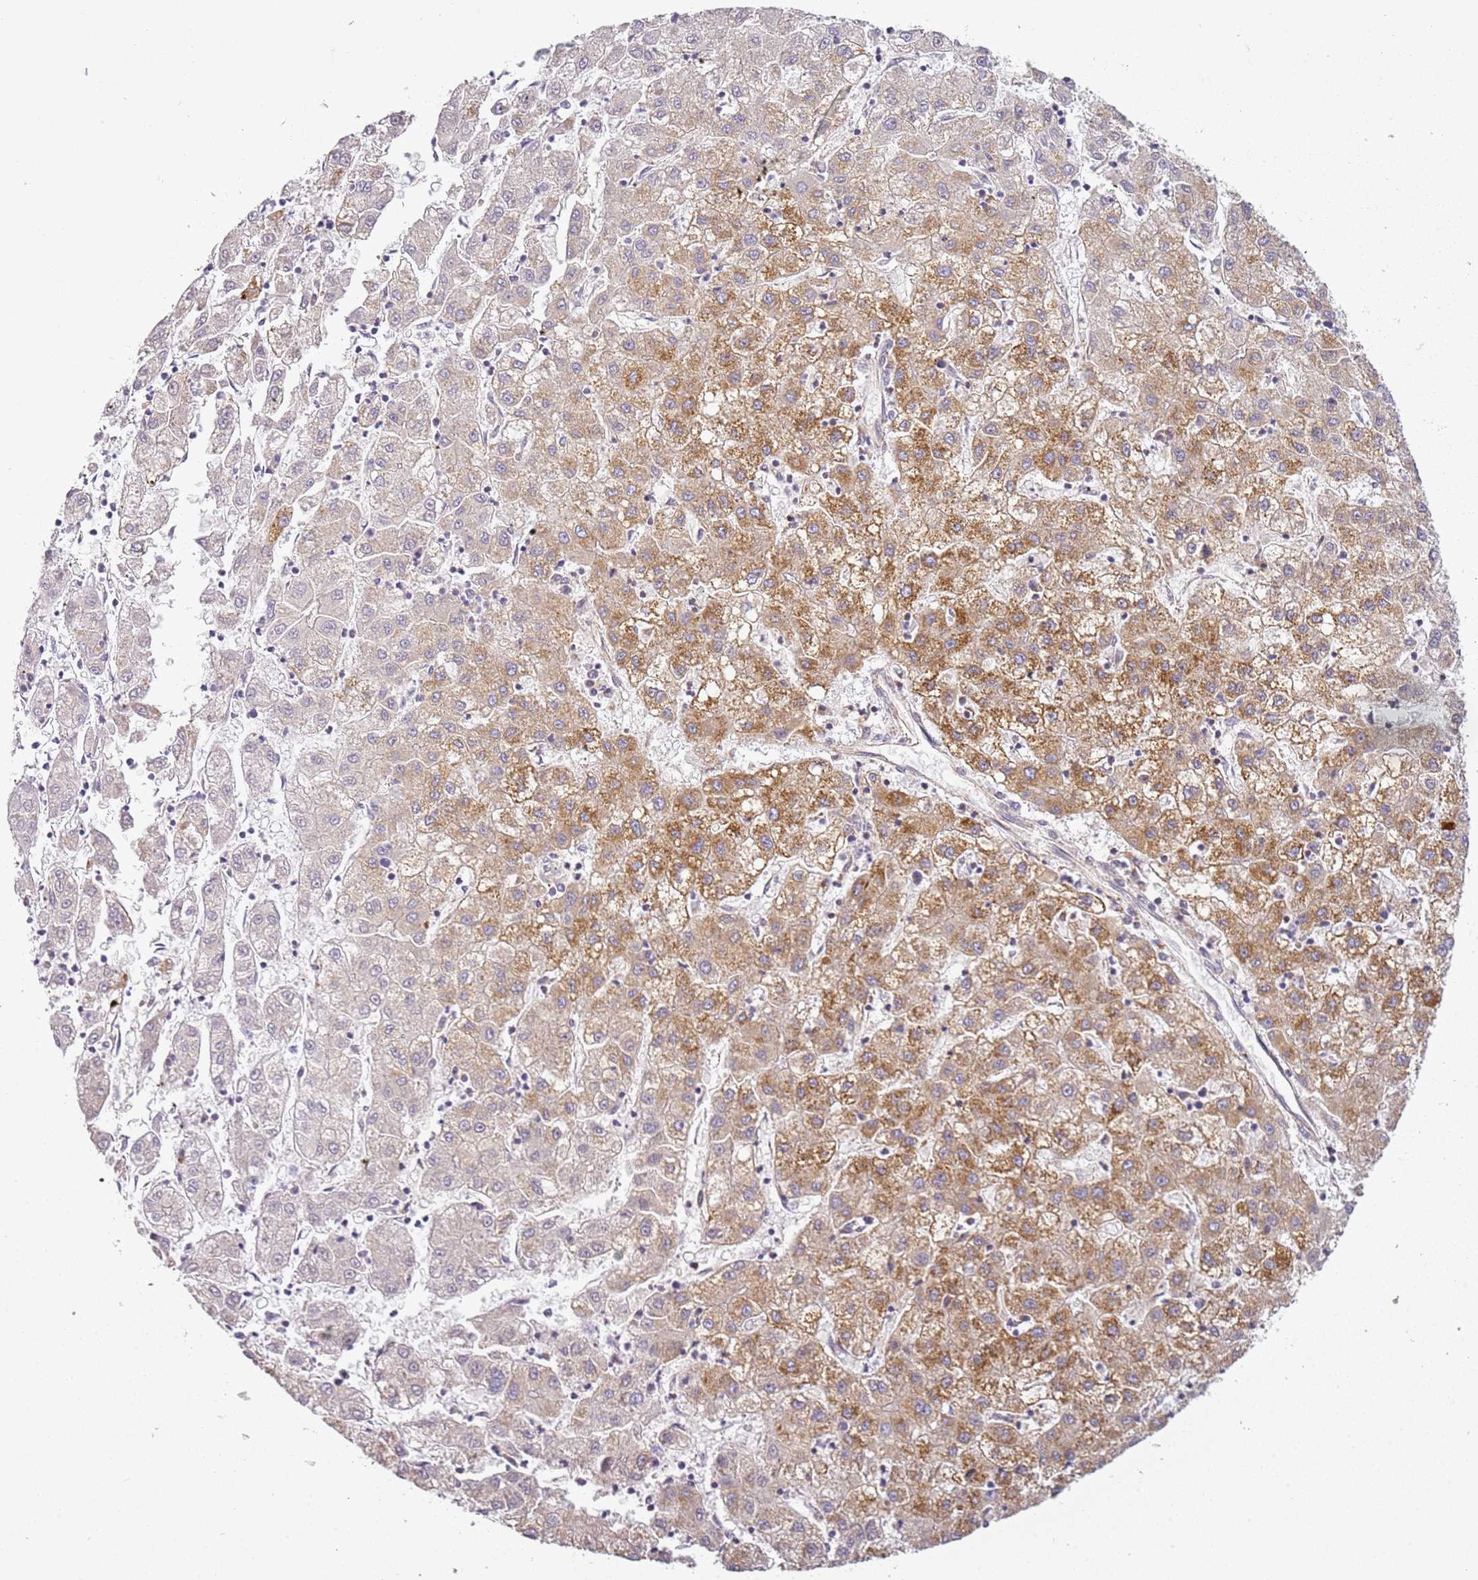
{"staining": {"intensity": "moderate", "quantity": "25%-75%", "location": "cytoplasmic/membranous"}, "tissue": "liver cancer", "cell_type": "Tumor cells", "image_type": "cancer", "snomed": [{"axis": "morphology", "description": "Carcinoma, Hepatocellular, NOS"}, {"axis": "topography", "description": "Liver"}], "caption": "About 25%-75% of tumor cells in human liver cancer (hepatocellular carcinoma) exhibit moderate cytoplasmic/membranous protein expression as visualized by brown immunohistochemical staining.", "gene": "TMEM200C", "patient": {"sex": "male", "age": 72}}